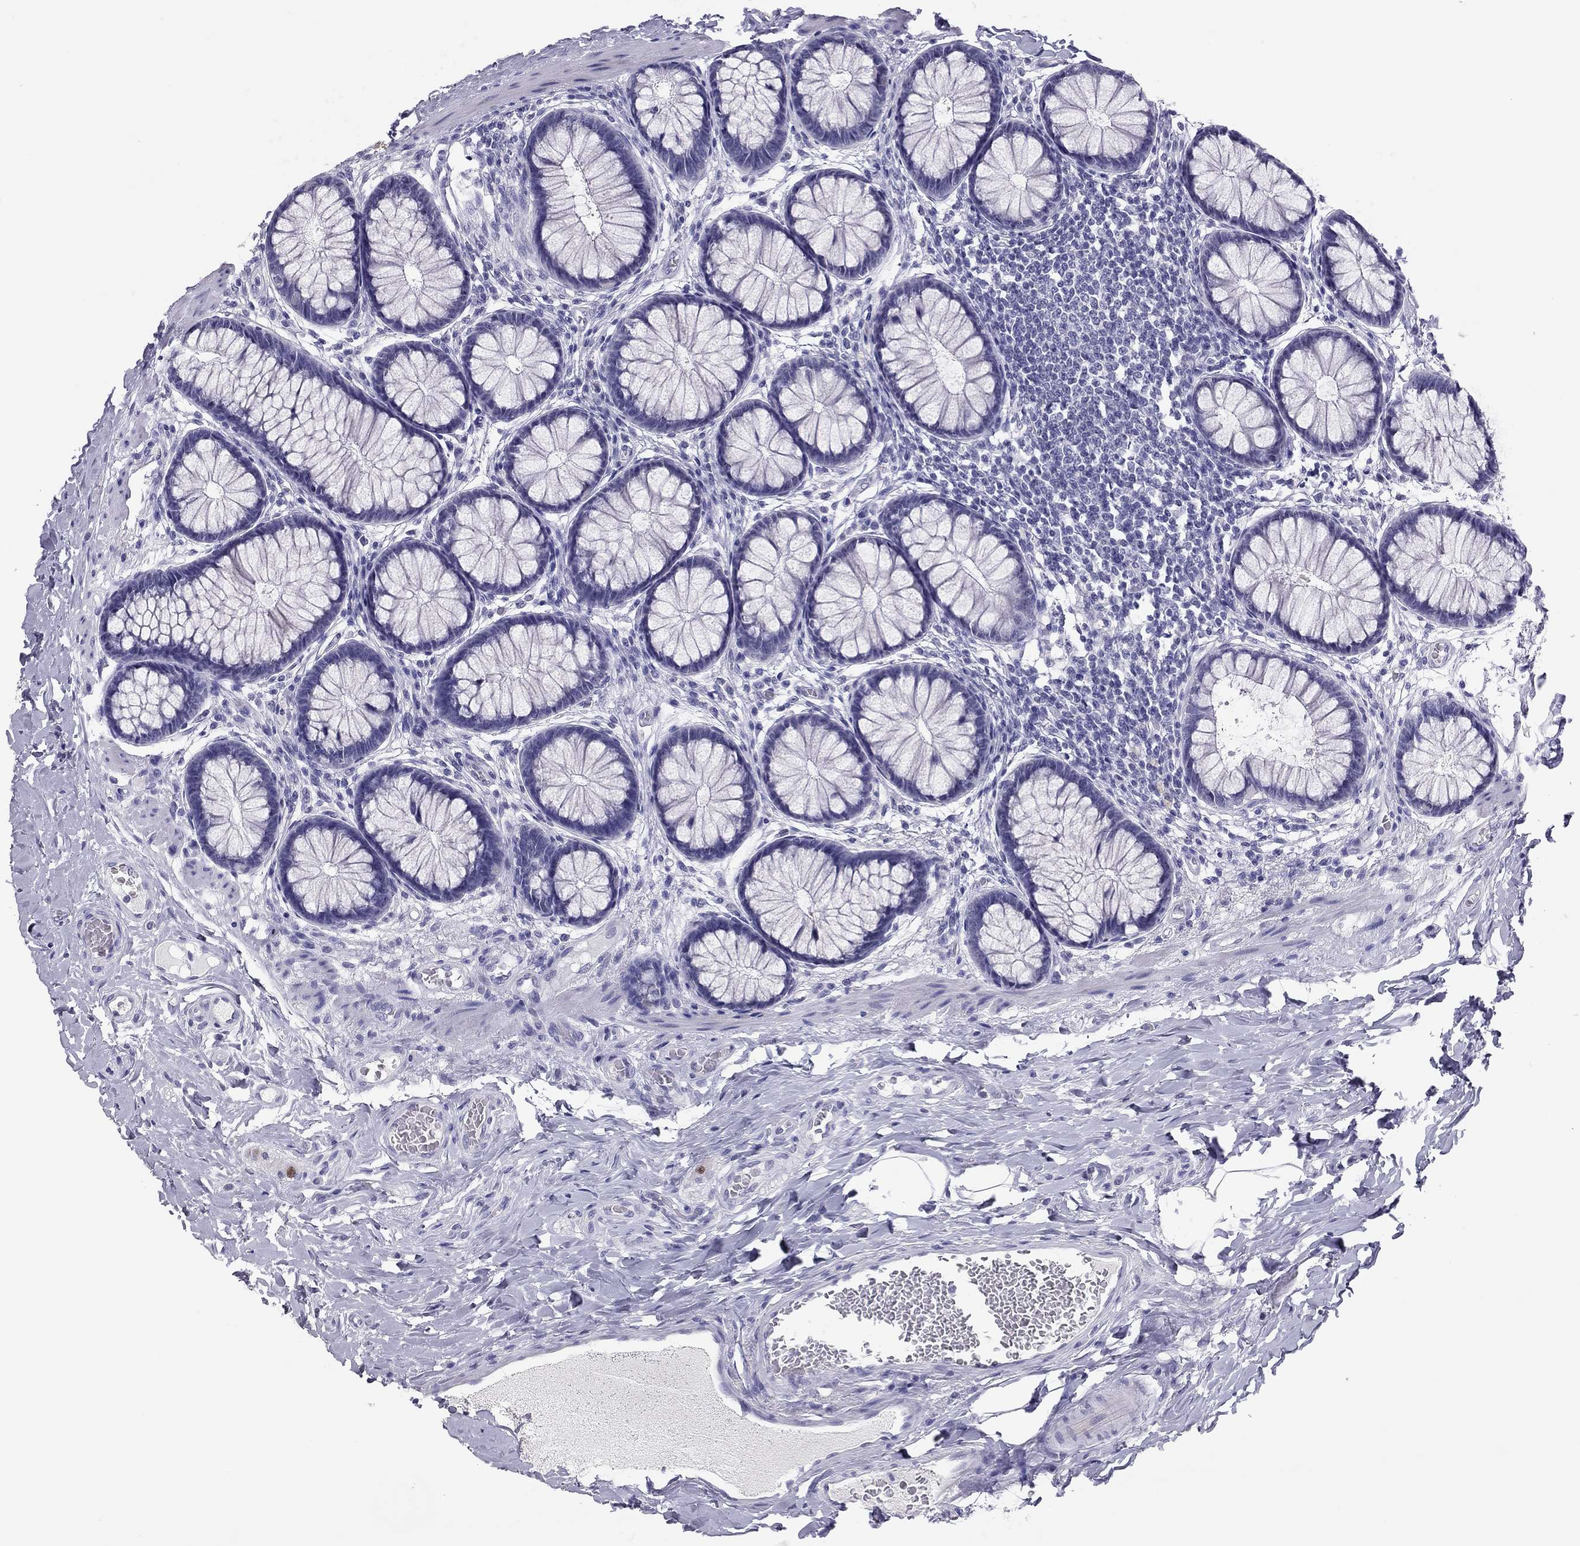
{"staining": {"intensity": "negative", "quantity": "none", "location": "none"}, "tissue": "colon", "cell_type": "Endothelial cells", "image_type": "normal", "snomed": [{"axis": "morphology", "description": "Normal tissue, NOS"}, {"axis": "topography", "description": "Colon"}], "caption": "Normal colon was stained to show a protein in brown. There is no significant positivity in endothelial cells. (DAB (3,3'-diaminobenzidine) immunohistochemistry (IHC) with hematoxylin counter stain).", "gene": "PHOX2A", "patient": {"sex": "female", "age": 65}}